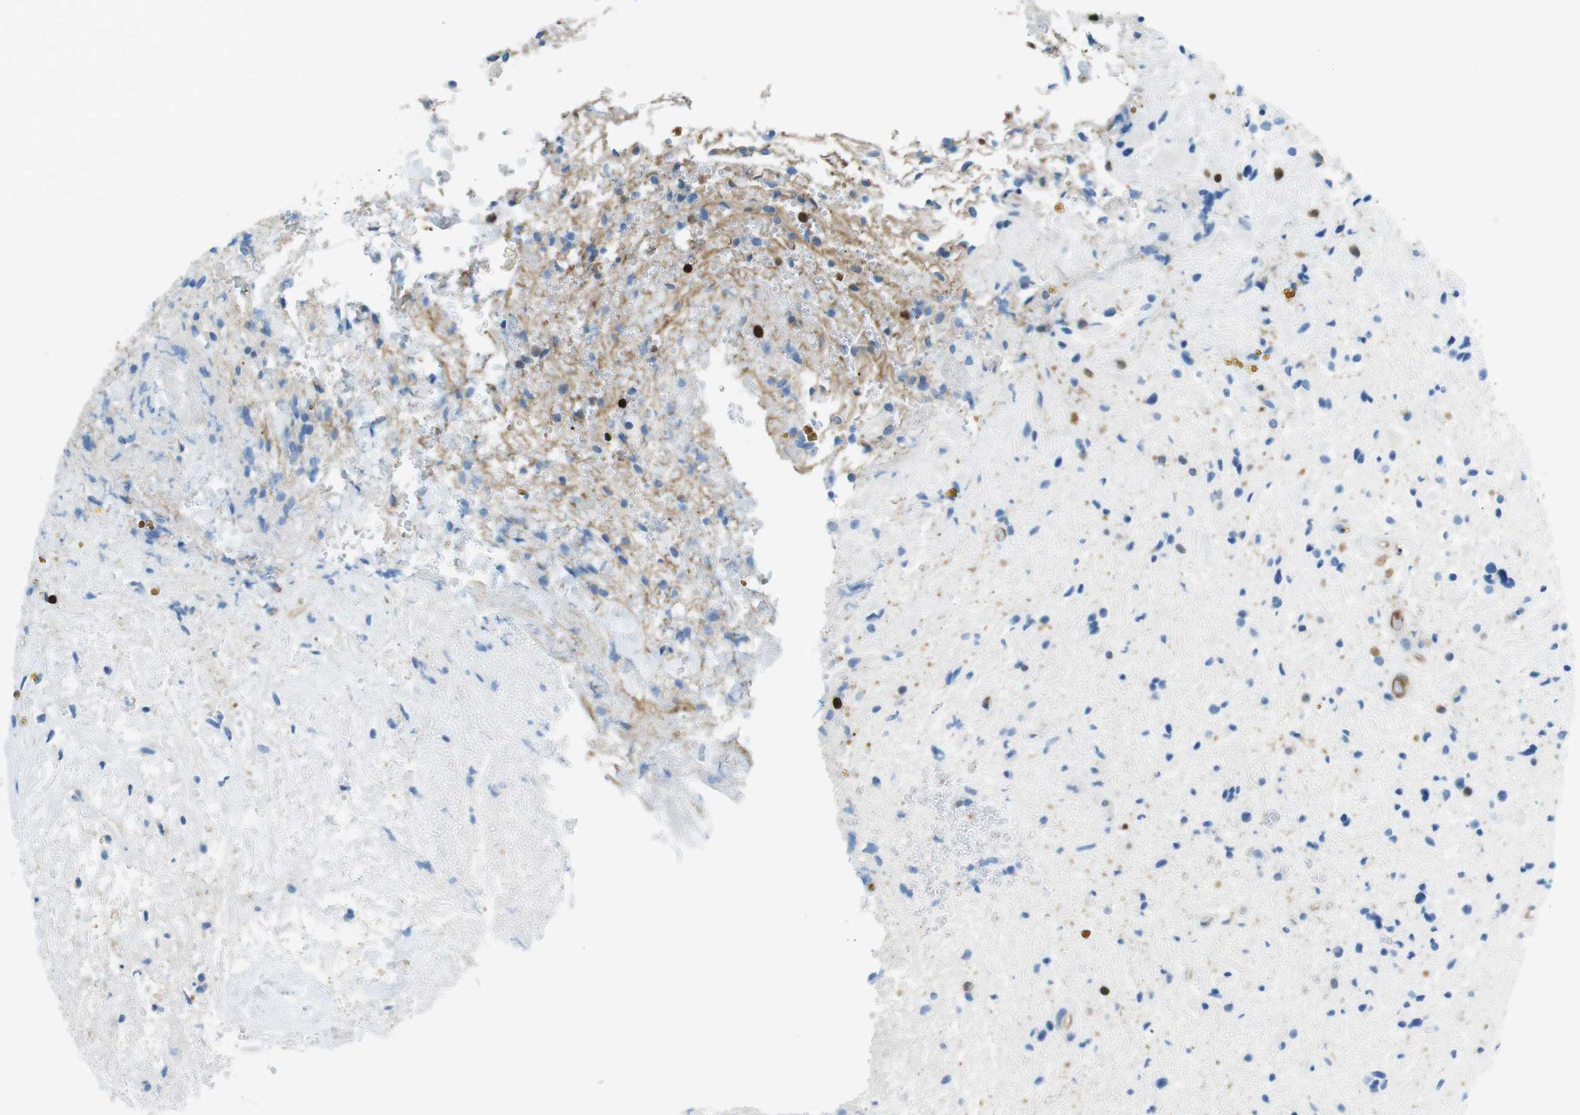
{"staining": {"intensity": "negative", "quantity": "none", "location": "none"}, "tissue": "glioma", "cell_type": "Tumor cells", "image_type": "cancer", "snomed": [{"axis": "morphology", "description": "Glioma, malignant, High grade"}, {"axis": "topography", "description": "Brain"}], "caption": "Photomicrograph shows no significant protein staining in tumor cells of glioma. (Brightfield microscopy of DAB IHC at high magnification).", "gene": "TES", "patient": {"sex": "male", "age": 33}}